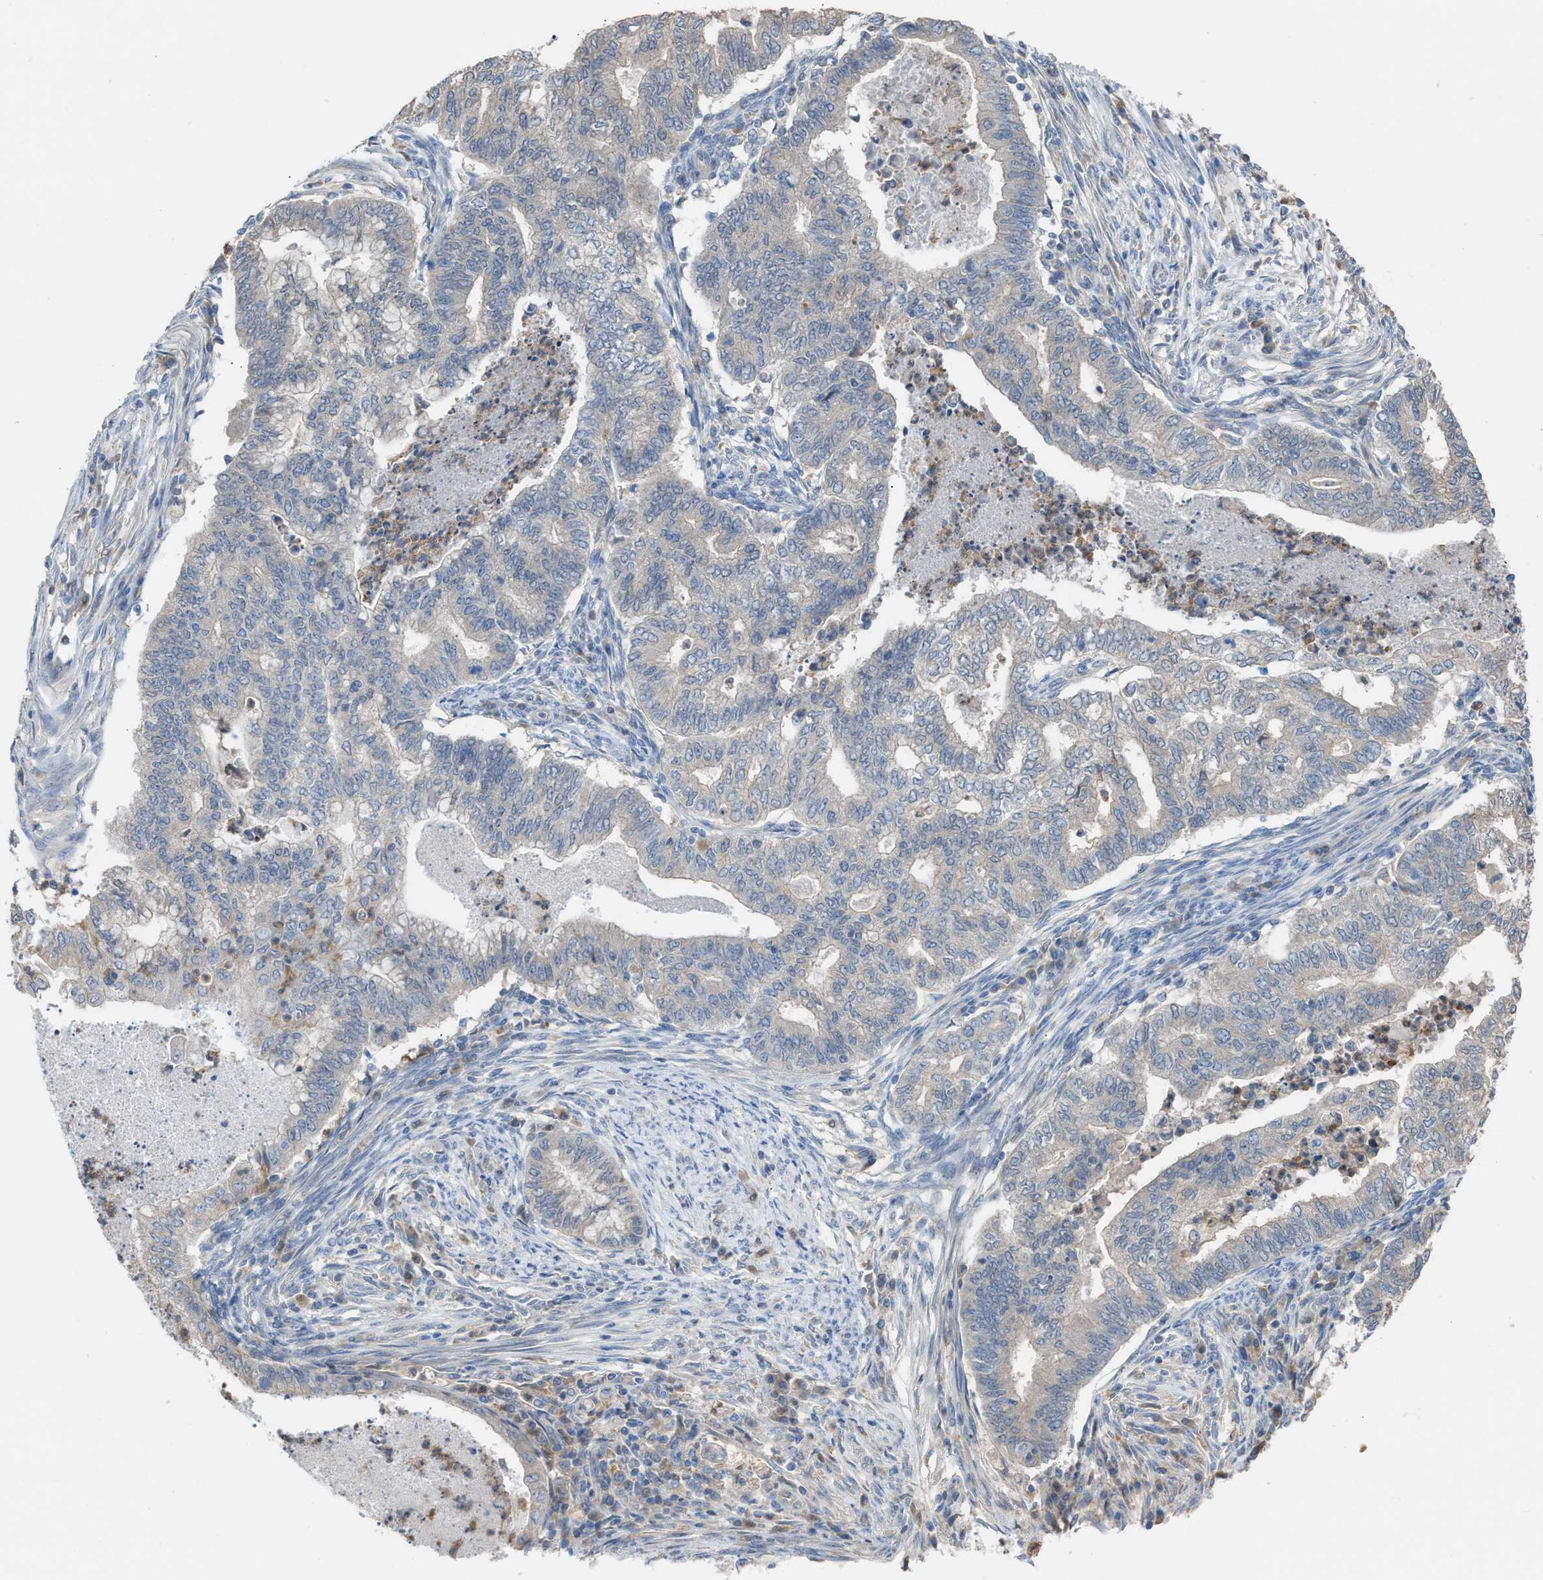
{"staining": {"intensity": "negative", "quantity": "none", "location": "none"}, "tissue": "endometrial cancer", "cell_type": "Tumor cells", "image_type": "cancer", "snomed": [{"axis": "morphology", "description": "Polyp, NOS"}, {"axis": "morphology", "description": "Adenocarcinoma, NOS"}, {"axis": "morphology", "description": "Adenoma, NOS"}, {"axis": "topography", "description": "Endometrium"}], "caption": "This is a micrograph of immunohistochemistry staining of endometrial adenoma, which shows no expression in tumor cells.", "gene": "NQO2", "patient": {"sex": "female", "age": 79}}